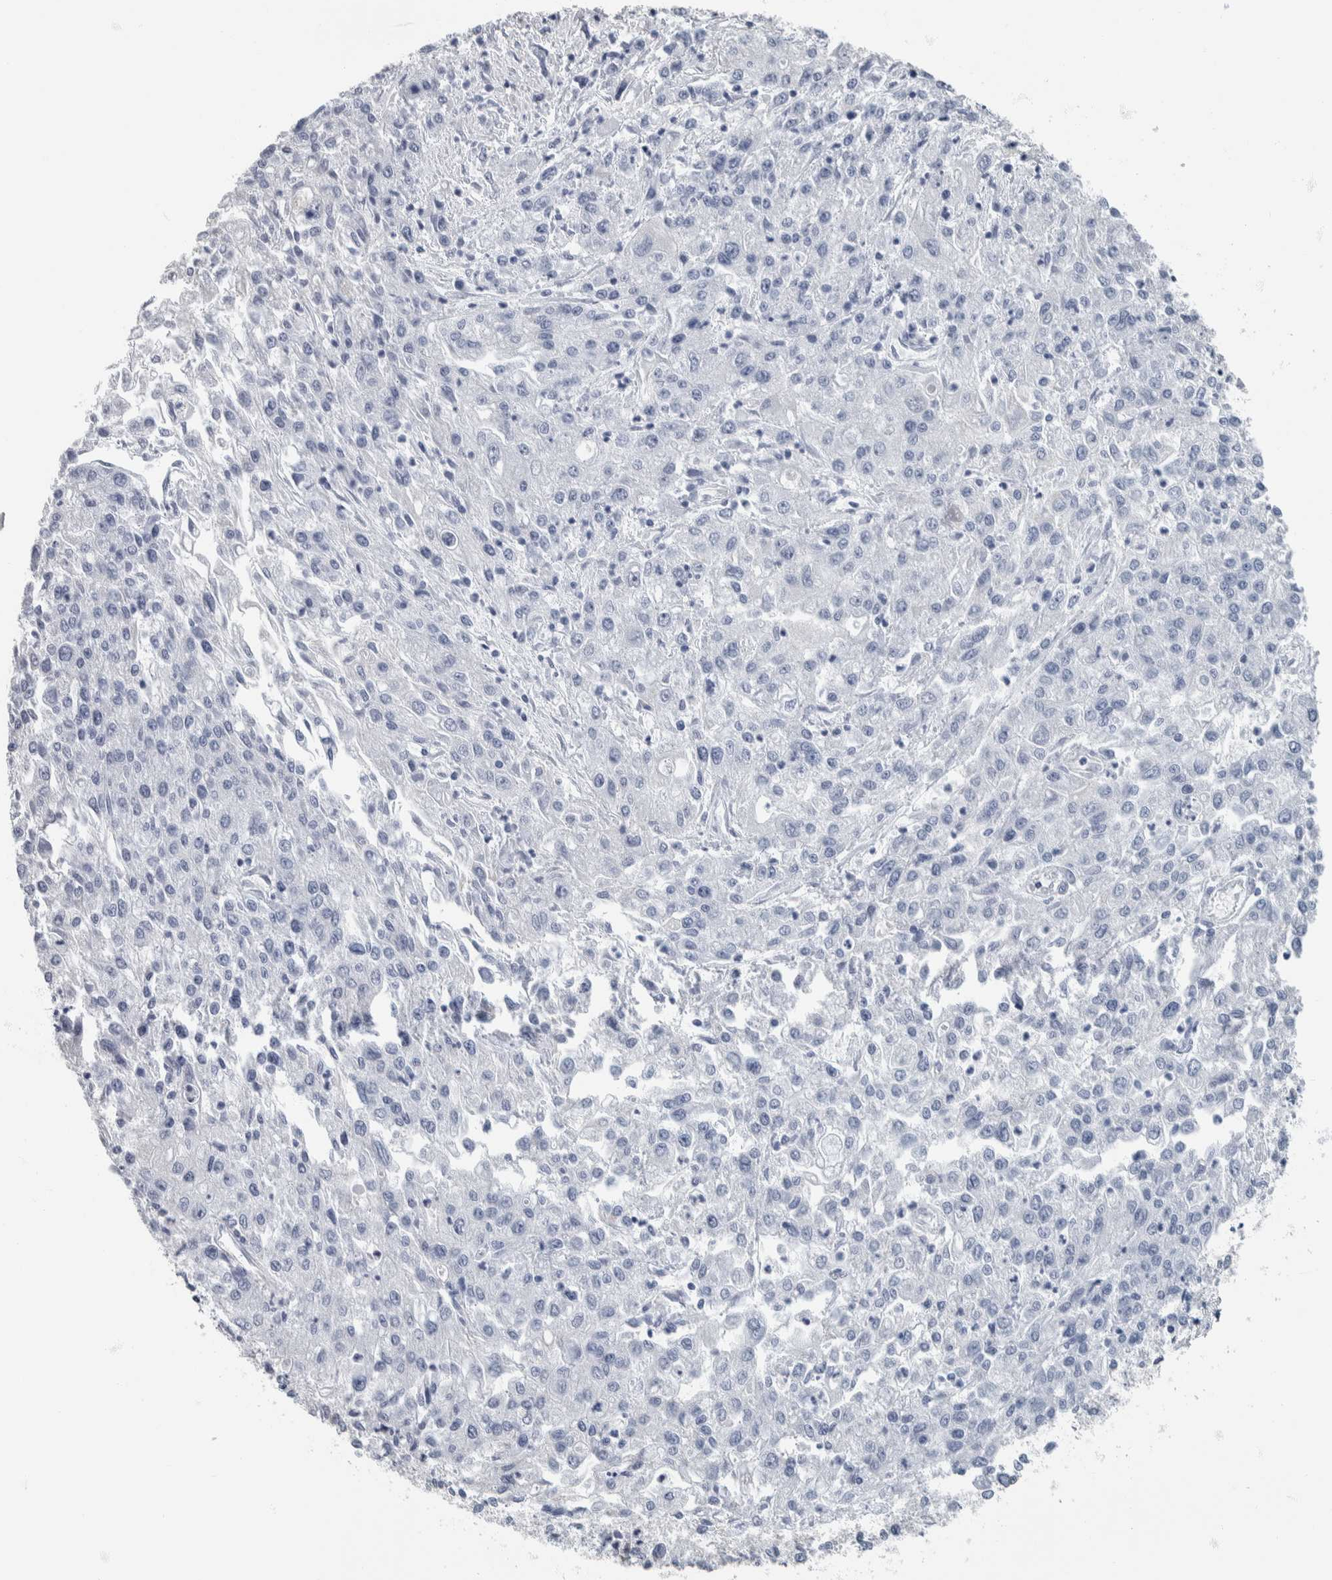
{"staining": {"intensity": "negative", "quantity": "none", "location": "none"}, "tissue": "endometrial cancer", "cell_type": "Tumor cells", "image_type": "cancer", "snomed": [{"axis": "morphology", "description": "Adenocarcinoma, NOS"}, {"axis": "topography", "description": "Endometrium"}], "caption": "IHC photomicrograph of human endometrial adenocarcinoma stained for a protein (brown), which reveals no staining in tumor cells.", "gene": "NEFM", "patient": {"sex": "female", "age": 49}}